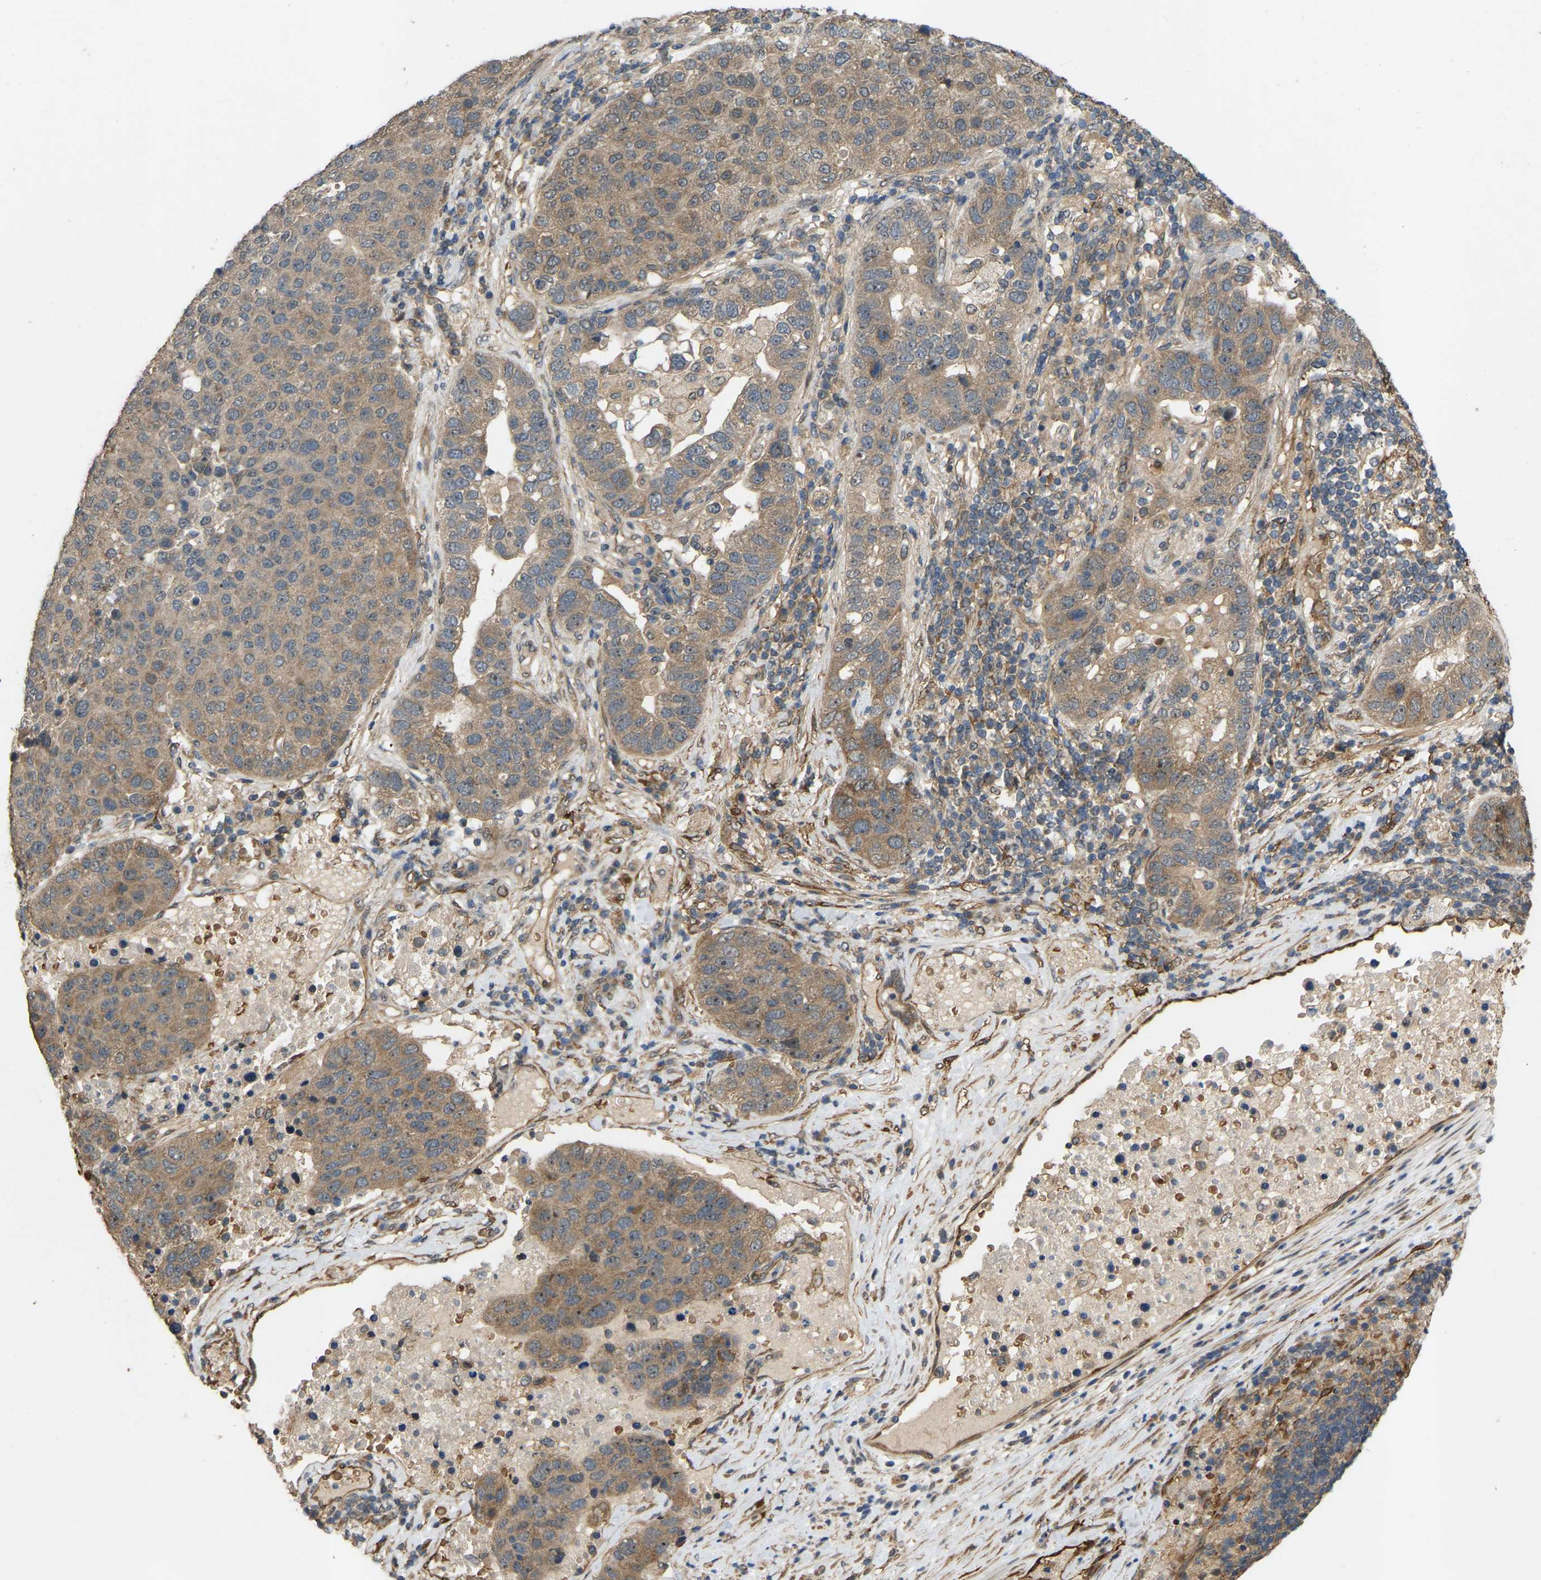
{"staining": {"intensity": "weak", "quantity": ">75%", "location": "cytoplasmic/membranous,nuclear"}, "tissue": "pancreatic cancer", "cell_type": "Tumor cells", "image_type": "cancer", "snomed": [{"axis": "morphology", "description": "Adenocarcinoma, NOS"}, {"axis": "topography", "description": "Pancreas"}], "caption": "Tumor cells demonstrate weak cytoplasmic/membranous and nuclear staining in about >75% of cells in pancreatic adenocarcinoma.", "gene": "LIMK2", "patient": {"sex": "female", "age": 61}}